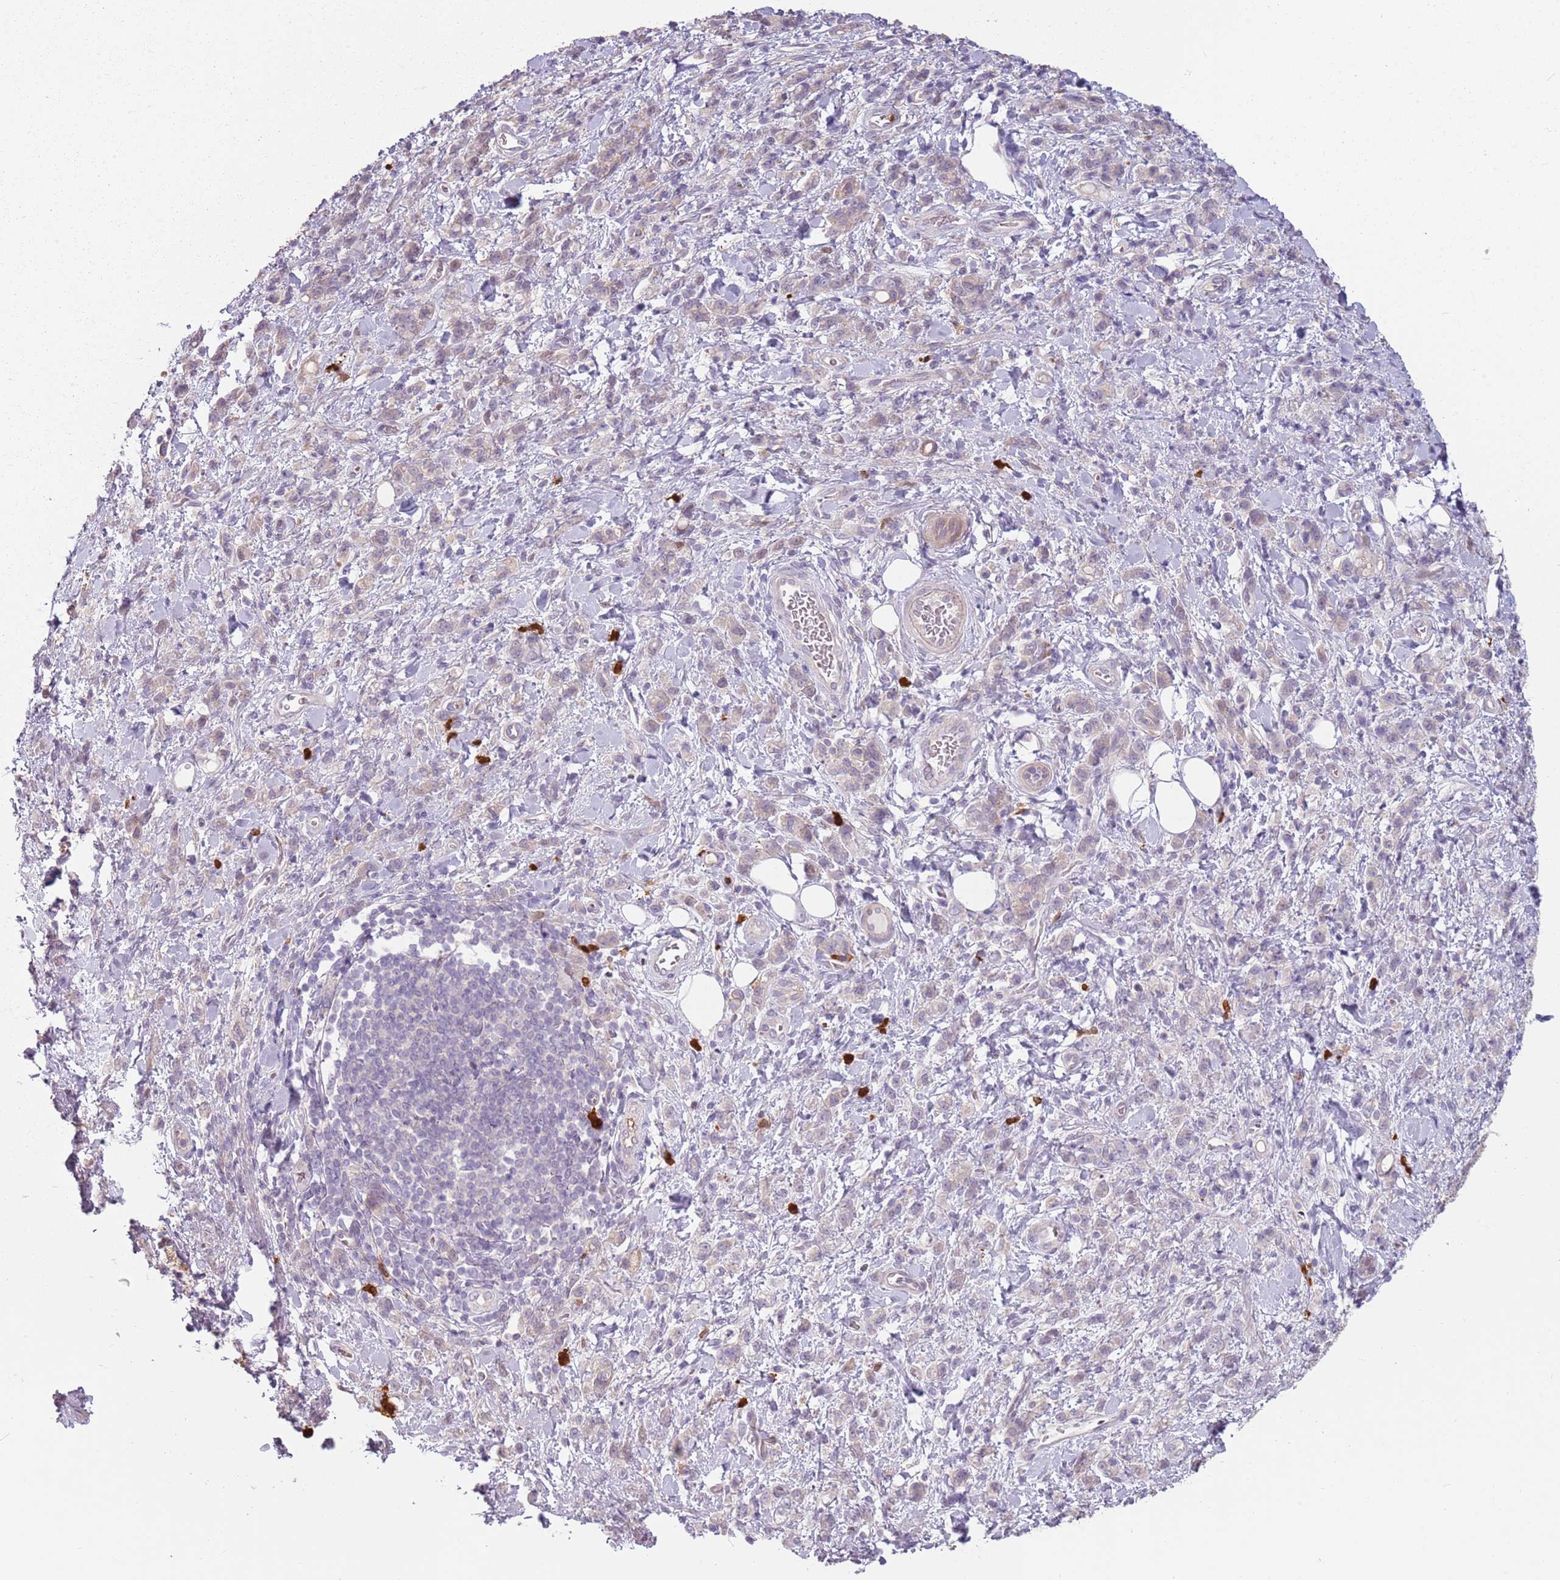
{"staining": {"intensity": "weak", "quantity": "<25%", "location": "cytoplasmic/membranous"}, "tissue": "stomach cancer", "cell_type": "Tumor cells", "image_type": "cancer", "snomed": [{"axis": "morphology", "description": "Adenocarcinoma, NOS"}, {"axis": "topography", "description": "Stomach"}], "caption": "Immunohistochemical staining of human adenocarcinoma (stomach) displays no significant positivity in tumor cells.", "gene": "SPAG4", "patient": {"sex": "male", "age": 77}}